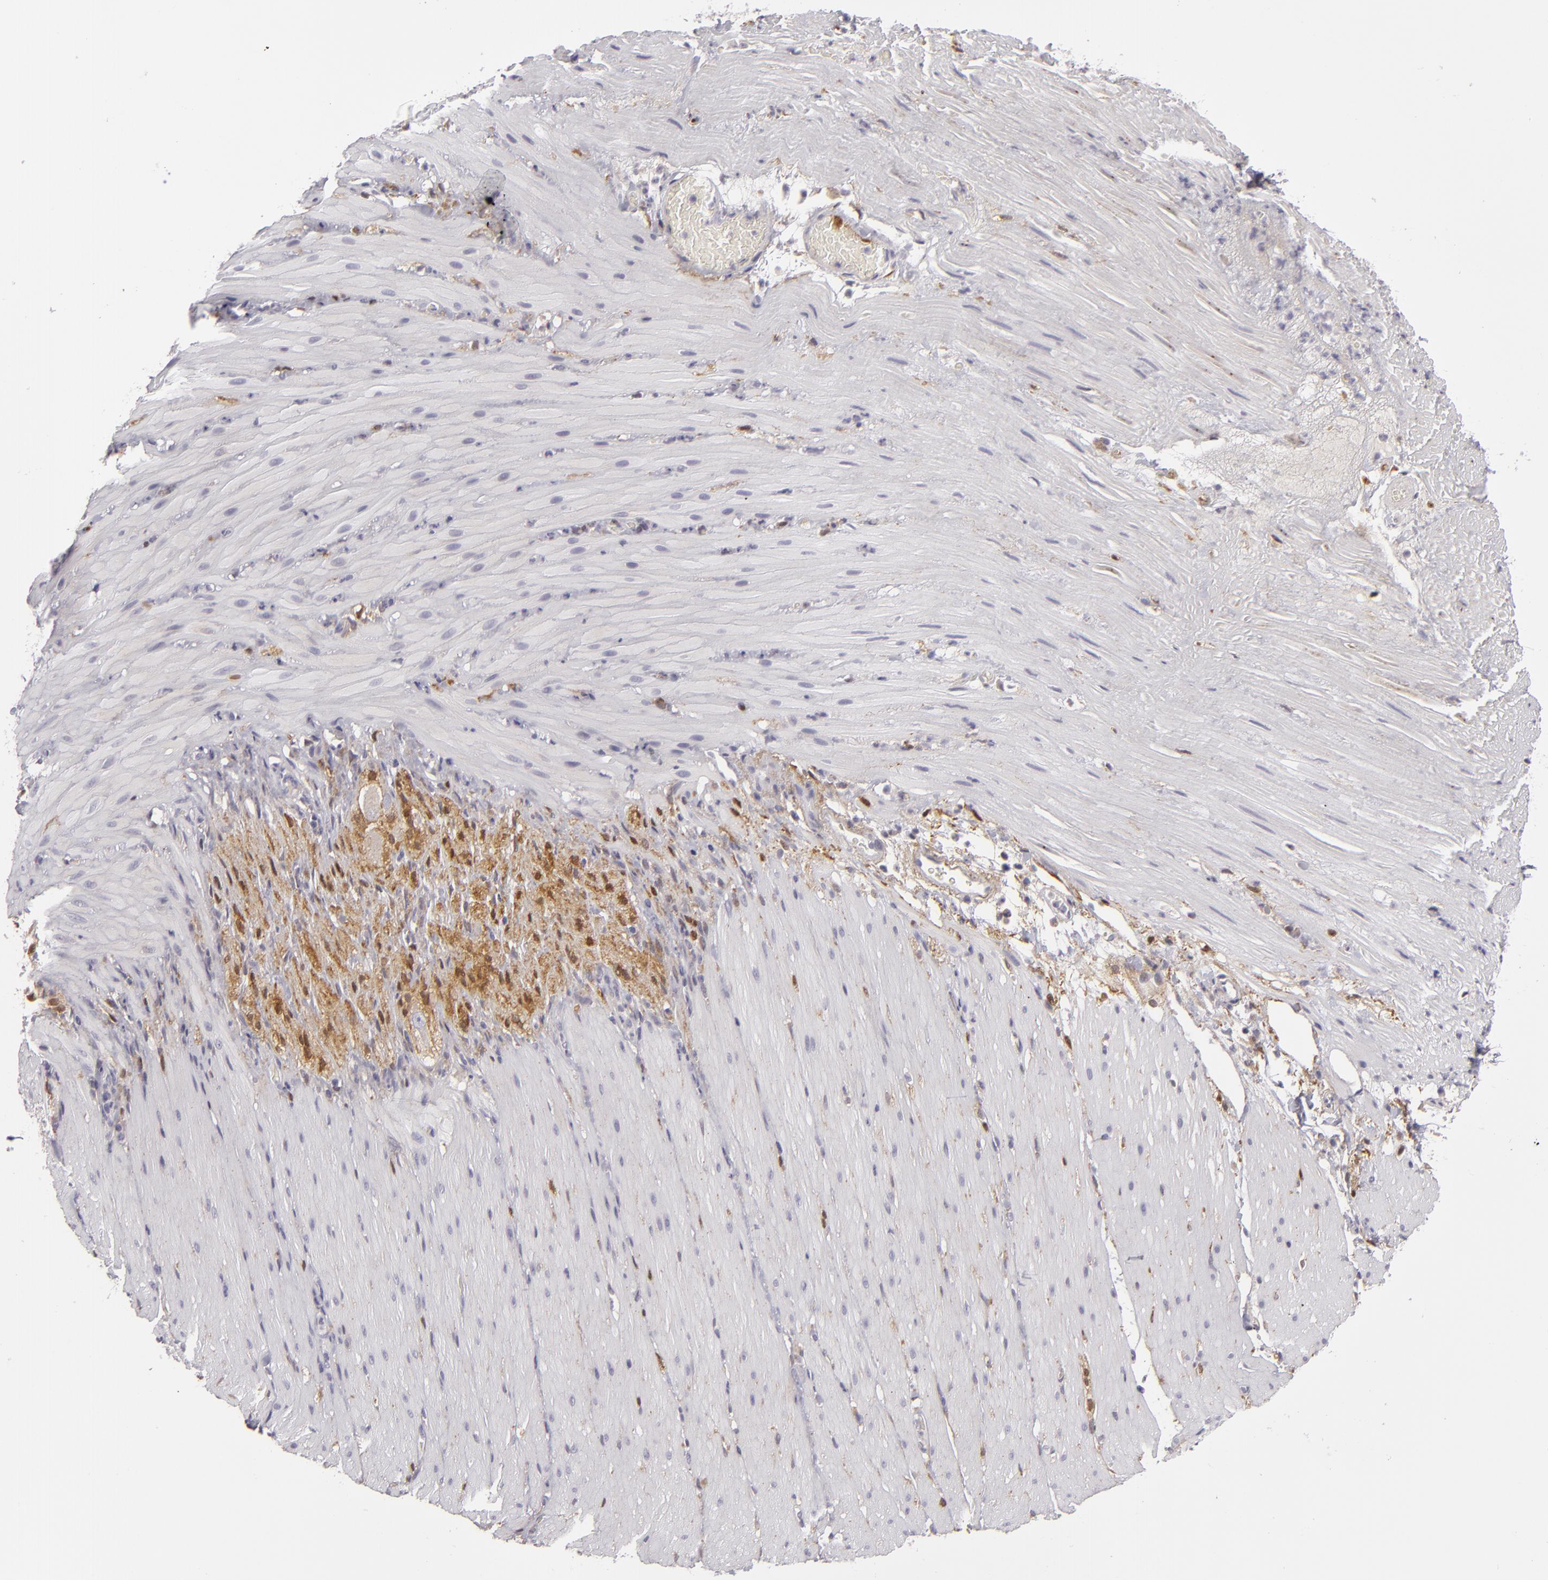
{"staining": {"intensity": "negative", "quantity": "none", "location": "none"}, "tissue": "smooth muscle", "cell_type": "Smooth muscle cells", "image_type": "normal", "snomed": [{"axis": "morphology", "description": "Normal tissue, NOS"}, {"axis": "topography", "description": "Duodenum"}], "caption": "A high-resolution histopathology image shows IHC staining of unremarkable smooth muscle, which exhibits no significant staining in smooth muscle cells.", "gene": "EFS", "patient": {"sex": "male", "age": 63}}